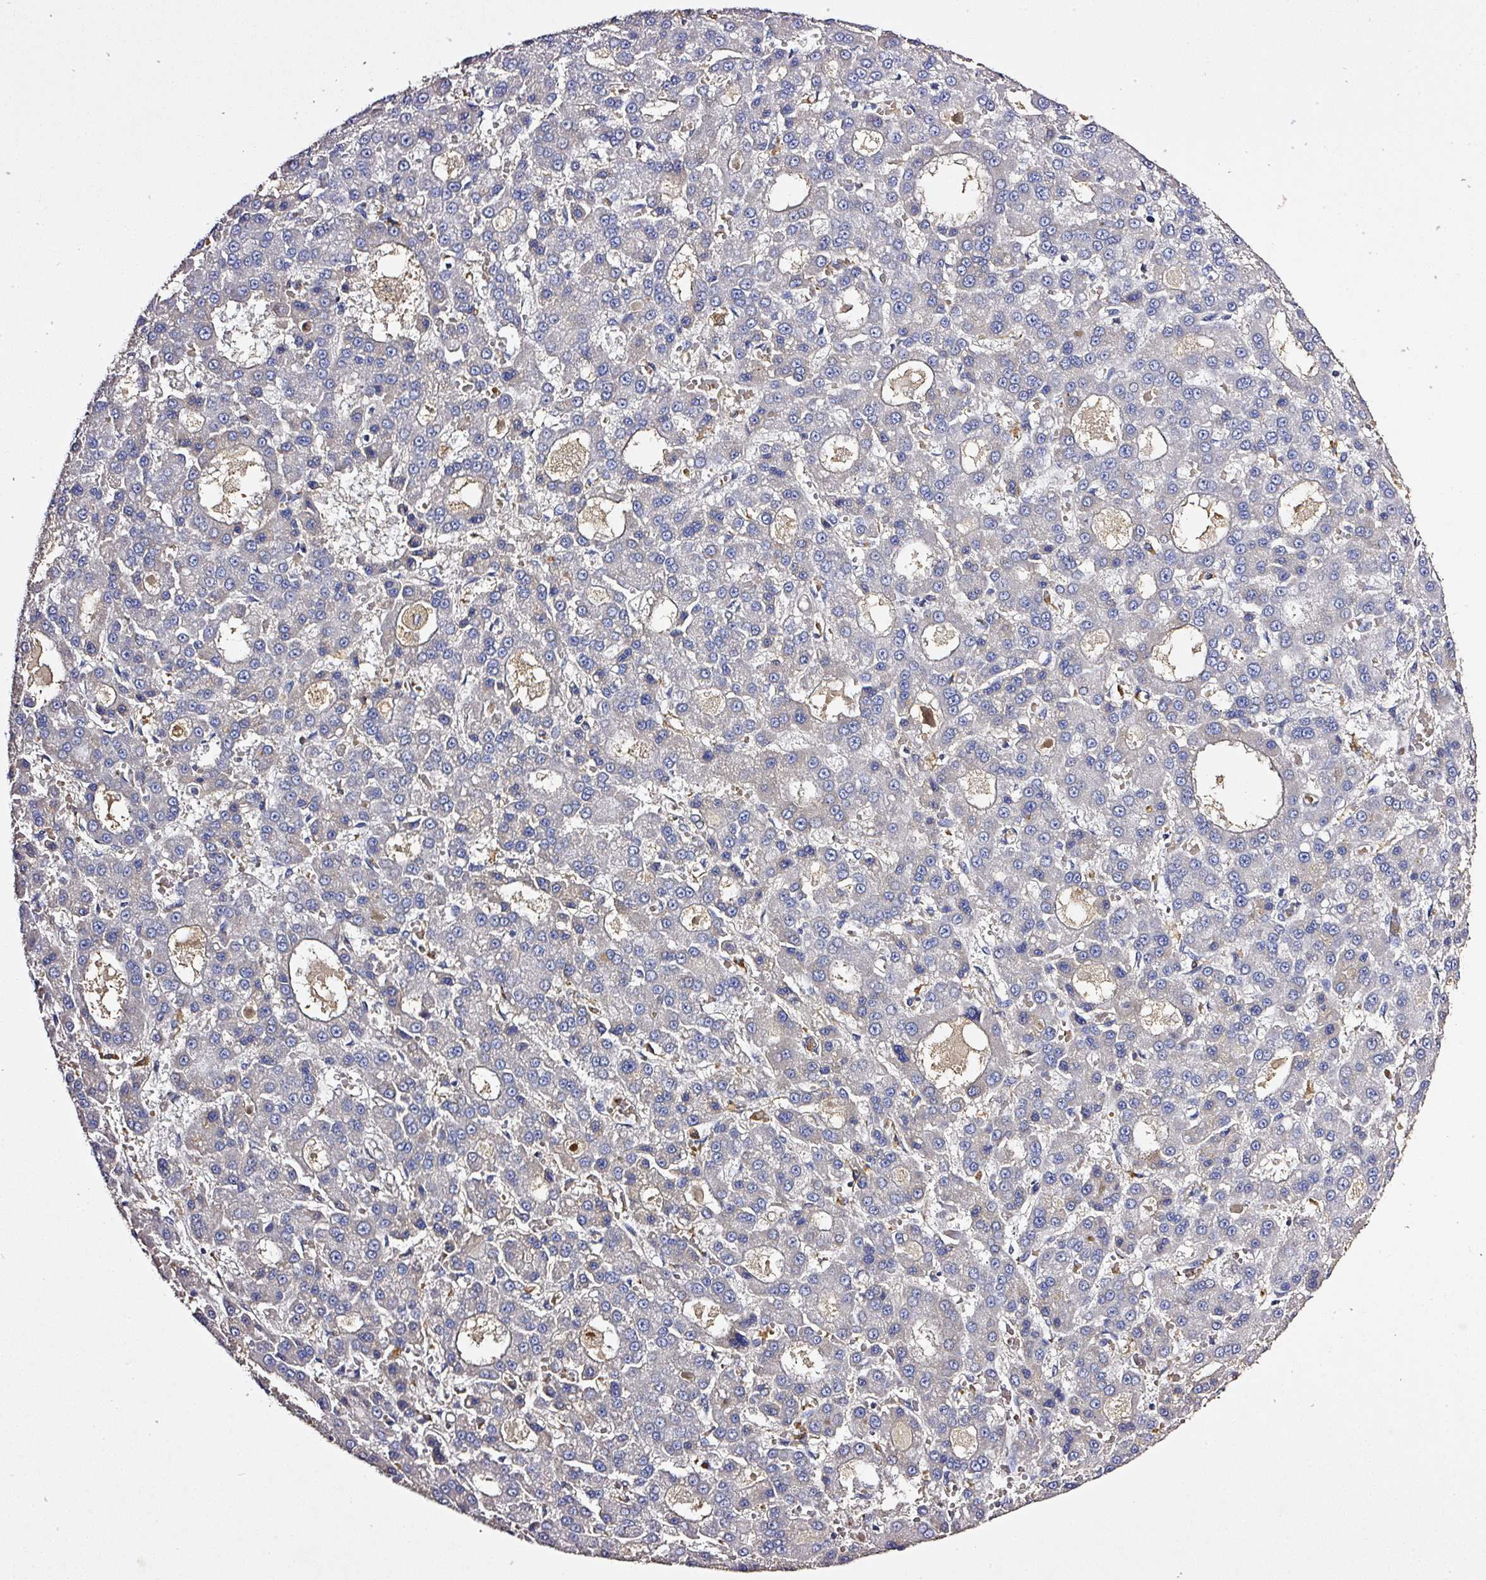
{"staining": {"intensity": "negative", "quantity": "none", "location": "none"}, "tissue": "liver cancer", "cell_type": "Tumor cells", "image_type": "cancer", "snomed": [{"axis": "morphology", "description": "Carcinoma, Hepatocellular, NOS"}, {"axis": "topography", "description": "Liver"}], "caption": "Tumor cells show no significant positivity in hepatocellular carcinoma (liver).", "gene": "ZNF513", "patient": {"sex": "male", "age": 70}}